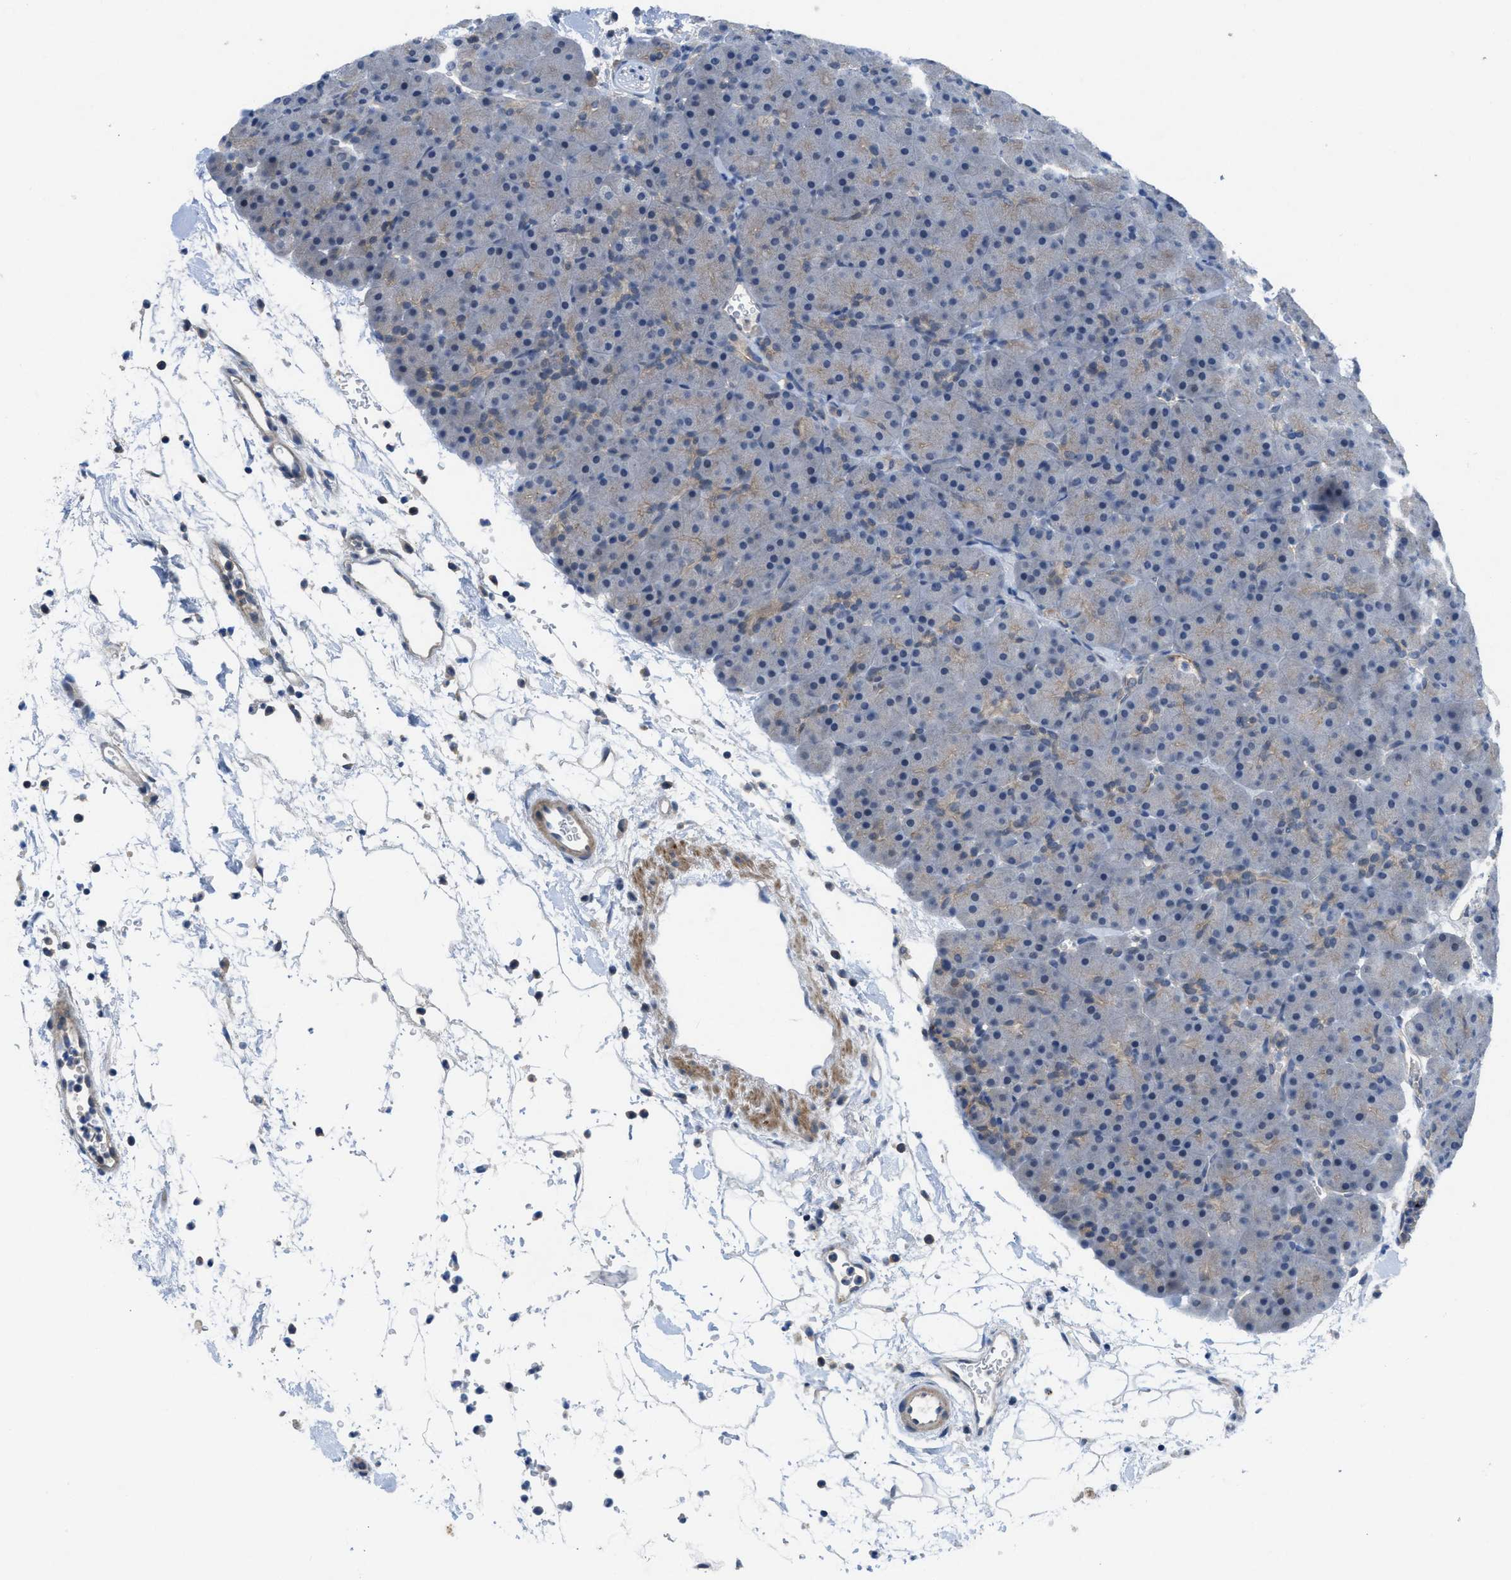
{"staining": {"intensity": "negative", "quantity": "none", "location": "none"}, "tissue": "pancreas", "cell_type": "Exocrine glandular cells", "image_type": "normal", "snomed": [{"axis": "morphology", "description": "Normal tissue, NOS"}, {"axis": "topography", "description": "Pancreas"}], "caption": "Immunohistochemistry (IHC) image of benign pancreas stained for a protein (brown), which exhibits no positivity in exocrine glandular cells.", "gene": "PANX1", "patient": {"sex": "male", "age": 66}}